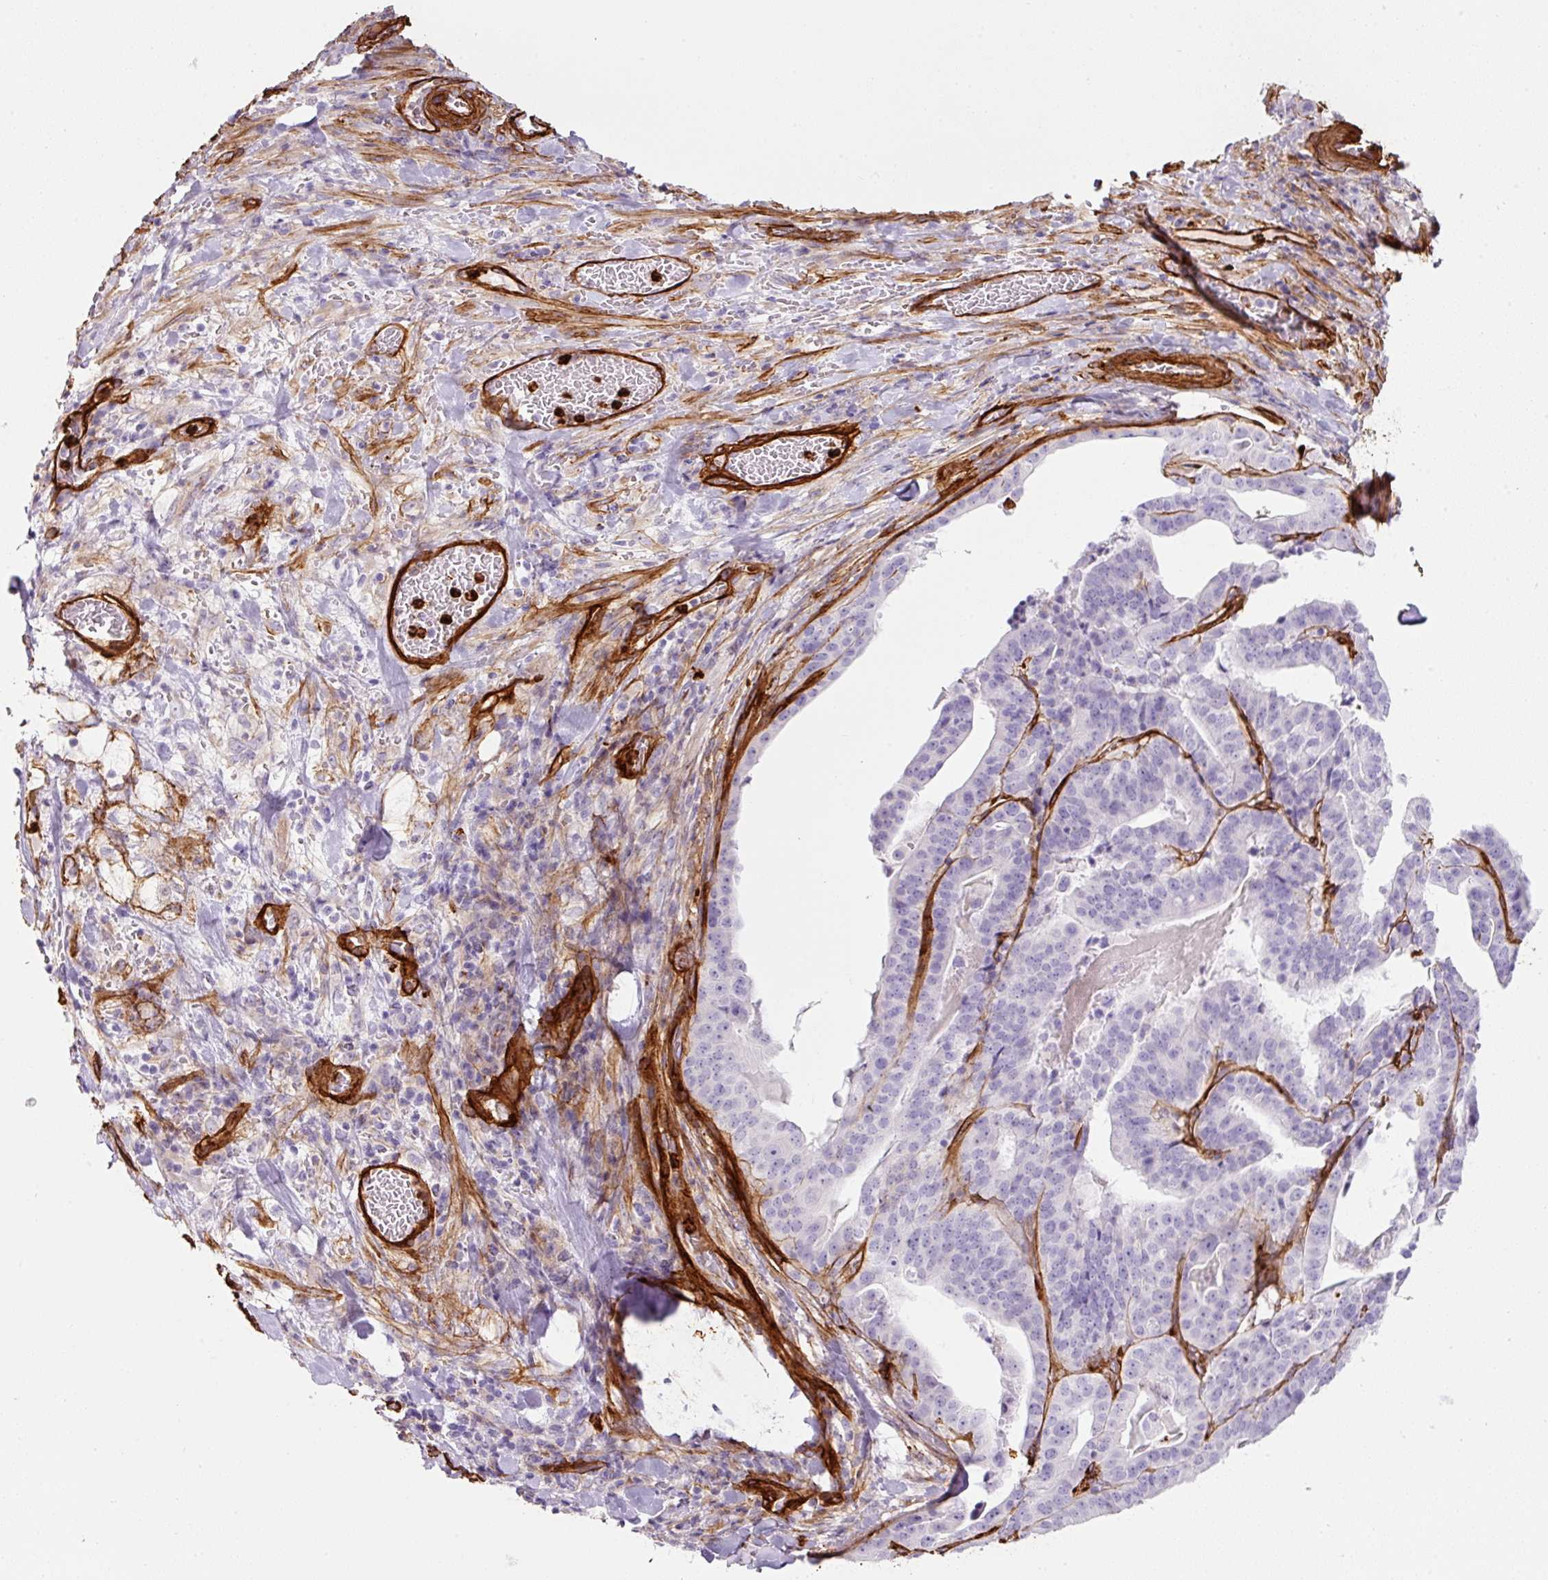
{"staining": {"intensity": "negative", "quantity": "none", "location": "none"}, "tissue": "stomach cancer", "cell_type": "Tumor cells", "image_type": "cancer", "snomed": [{"axis": "morphology", "description": "Adenocarcinoma, NOS"}, {"axis": "topography", "description": "Stomach"}], "caption": "The image shows no staining of tumor cells in adenocarcinoma (stomach).", "gene": "LOXL4", "patient": {"sex": "male", "age": 48}}